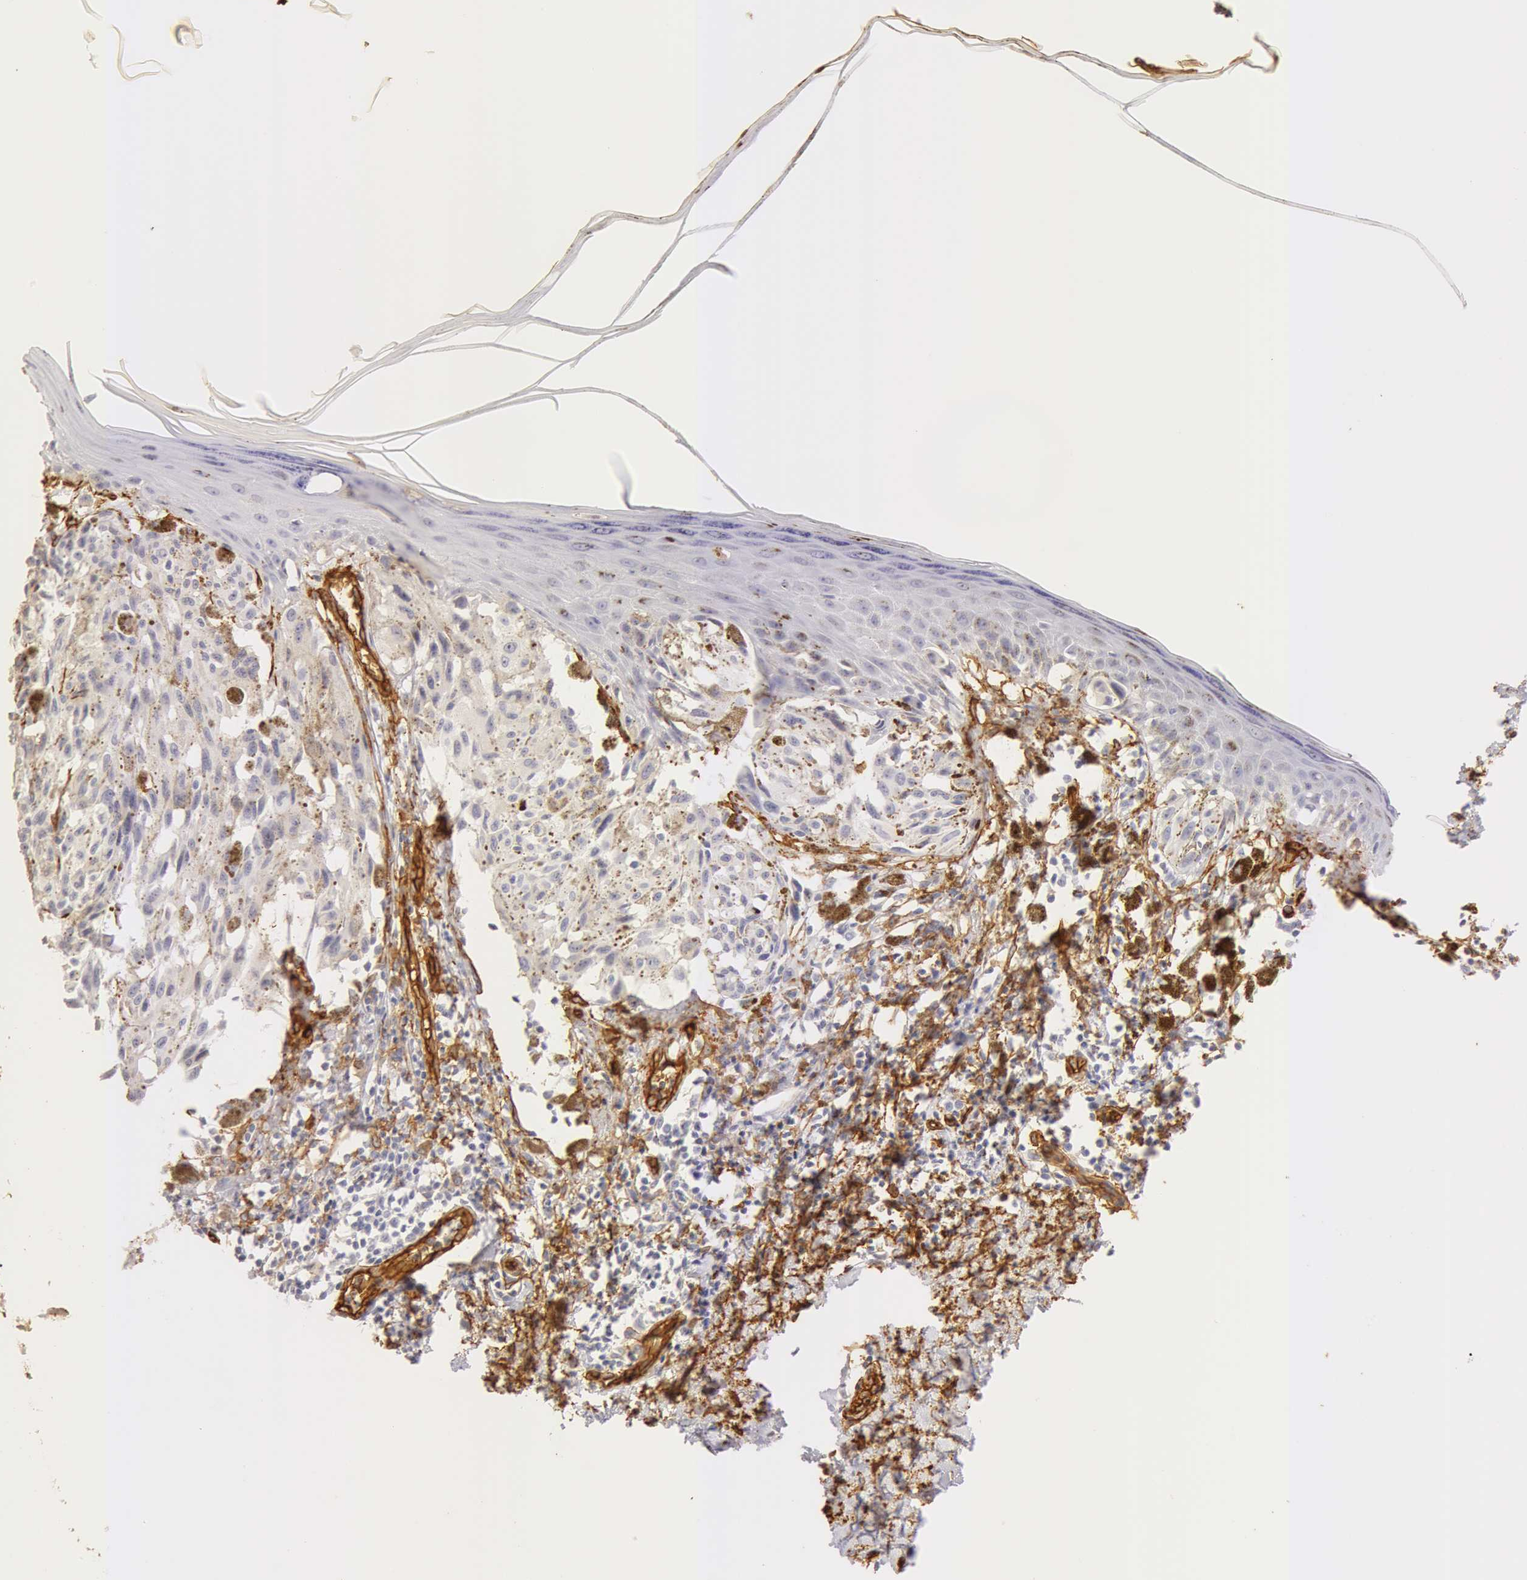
{"staining": {"intensity": "negative", "quantity": "none", "location": "none"}, "tissue": "melanoma", "cell_type": "Tumor cells", "image_type": "cancer", "snomed": [{"axis": "morphology", "description": "Malignant melanoma, NOS"}, {"axis": "topography", "description": "Skin"}], "caption": "Tumor cells are negative for brown protein staining in melanoma.", "gene": "AQP1", "patient": {"sex": "female", "age": 72}}